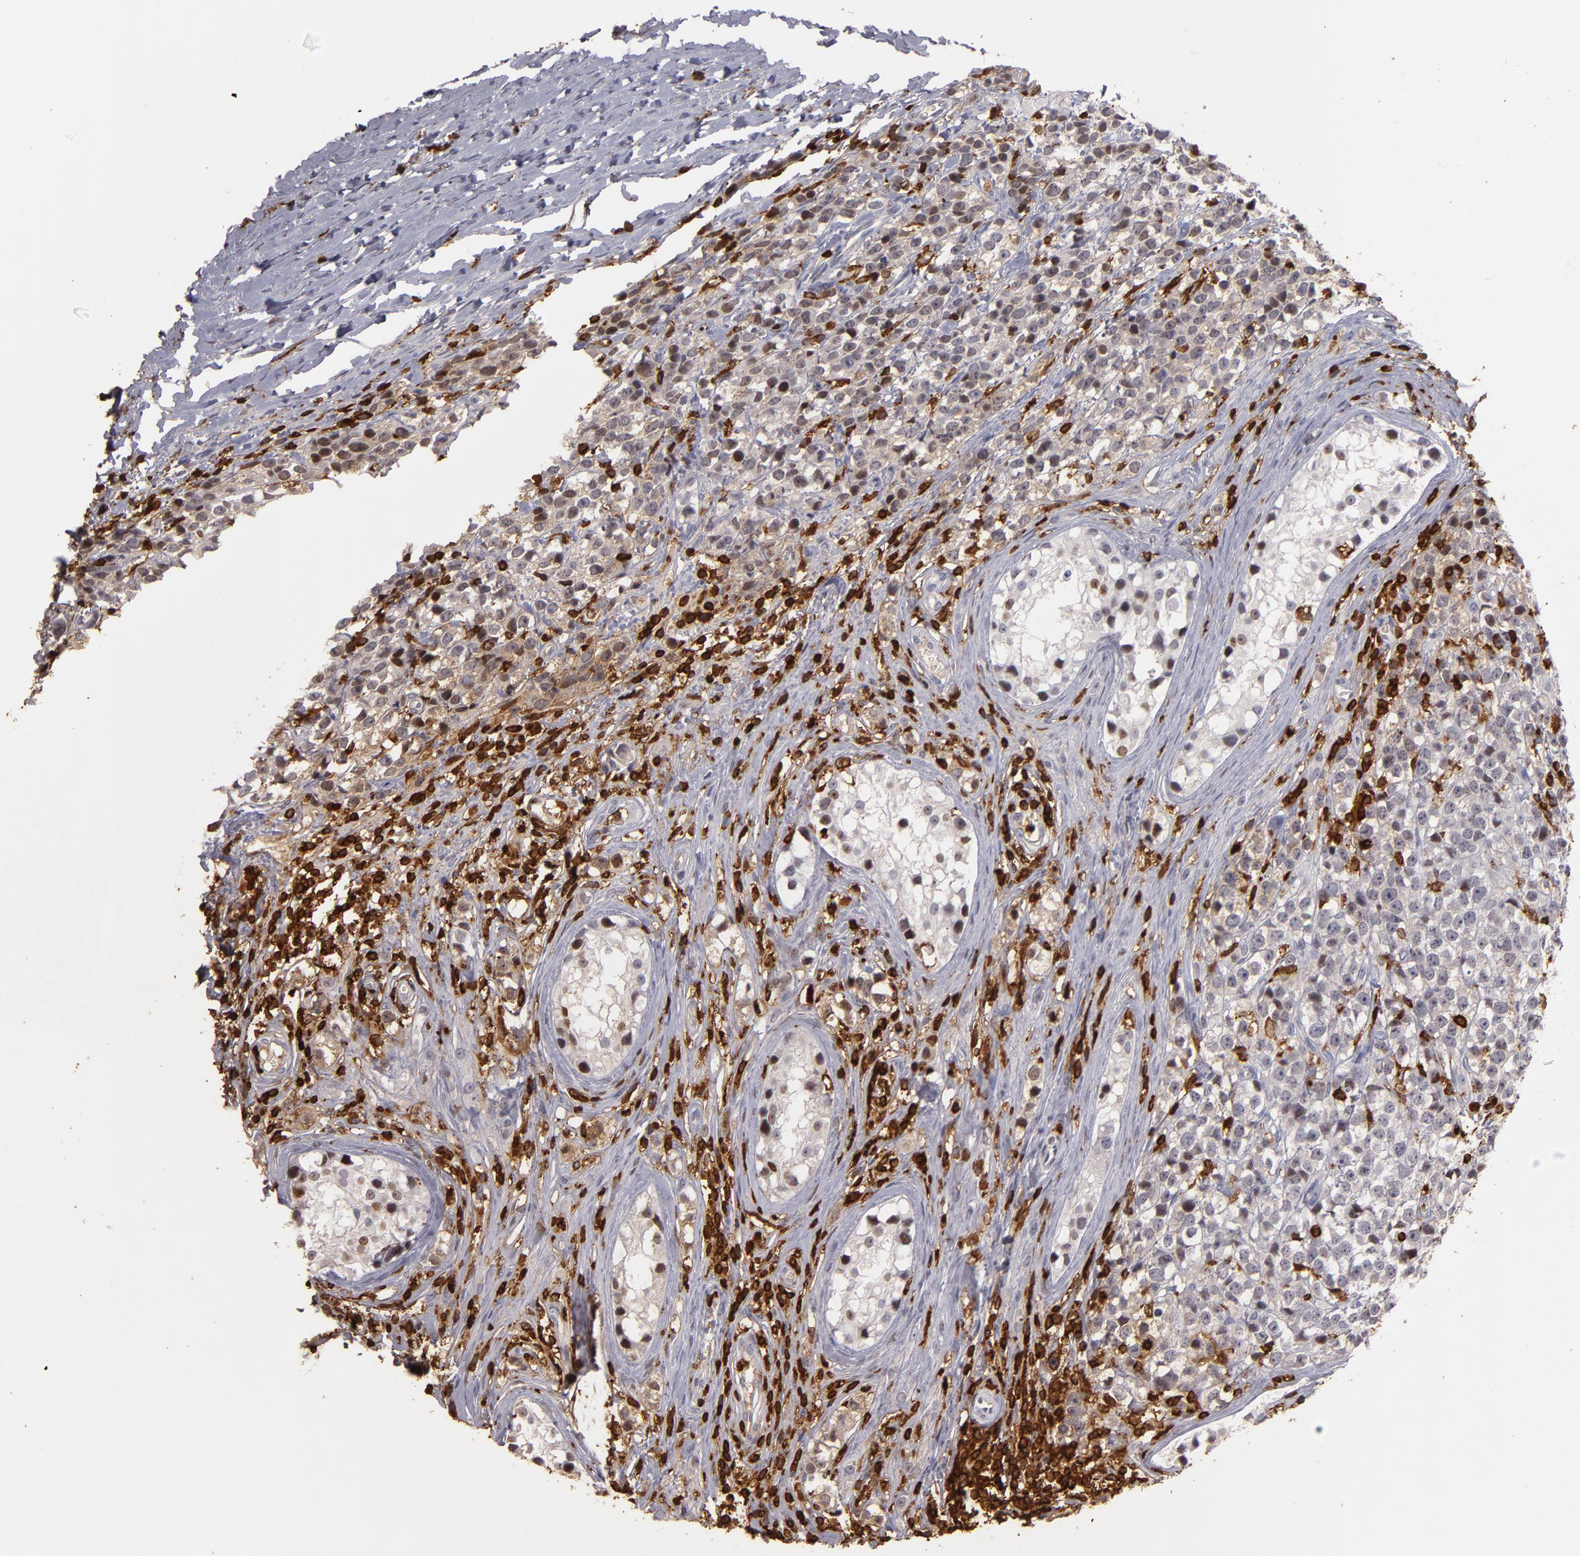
{"staining": {"intensity": "weak", "quantity": ">75%", "location": "cytoplasmic/membranous,nuclear"}, "tissue": "testis cancer", "cell_type": "Tumor cells", "image_type": "cancer", "snomed": [{"axis": "morphology", "description": "Seminoma, NOS"}, {"axis": "topography", "description": "Testis"}], "caption": "Protein staining of testis cancer tissue displays weak cytoplasmic/membranous and nuclear expression in approximately >75% of tumor cells.", "gene": "WAS", "patient": {"sex": "male", "age": 25}}